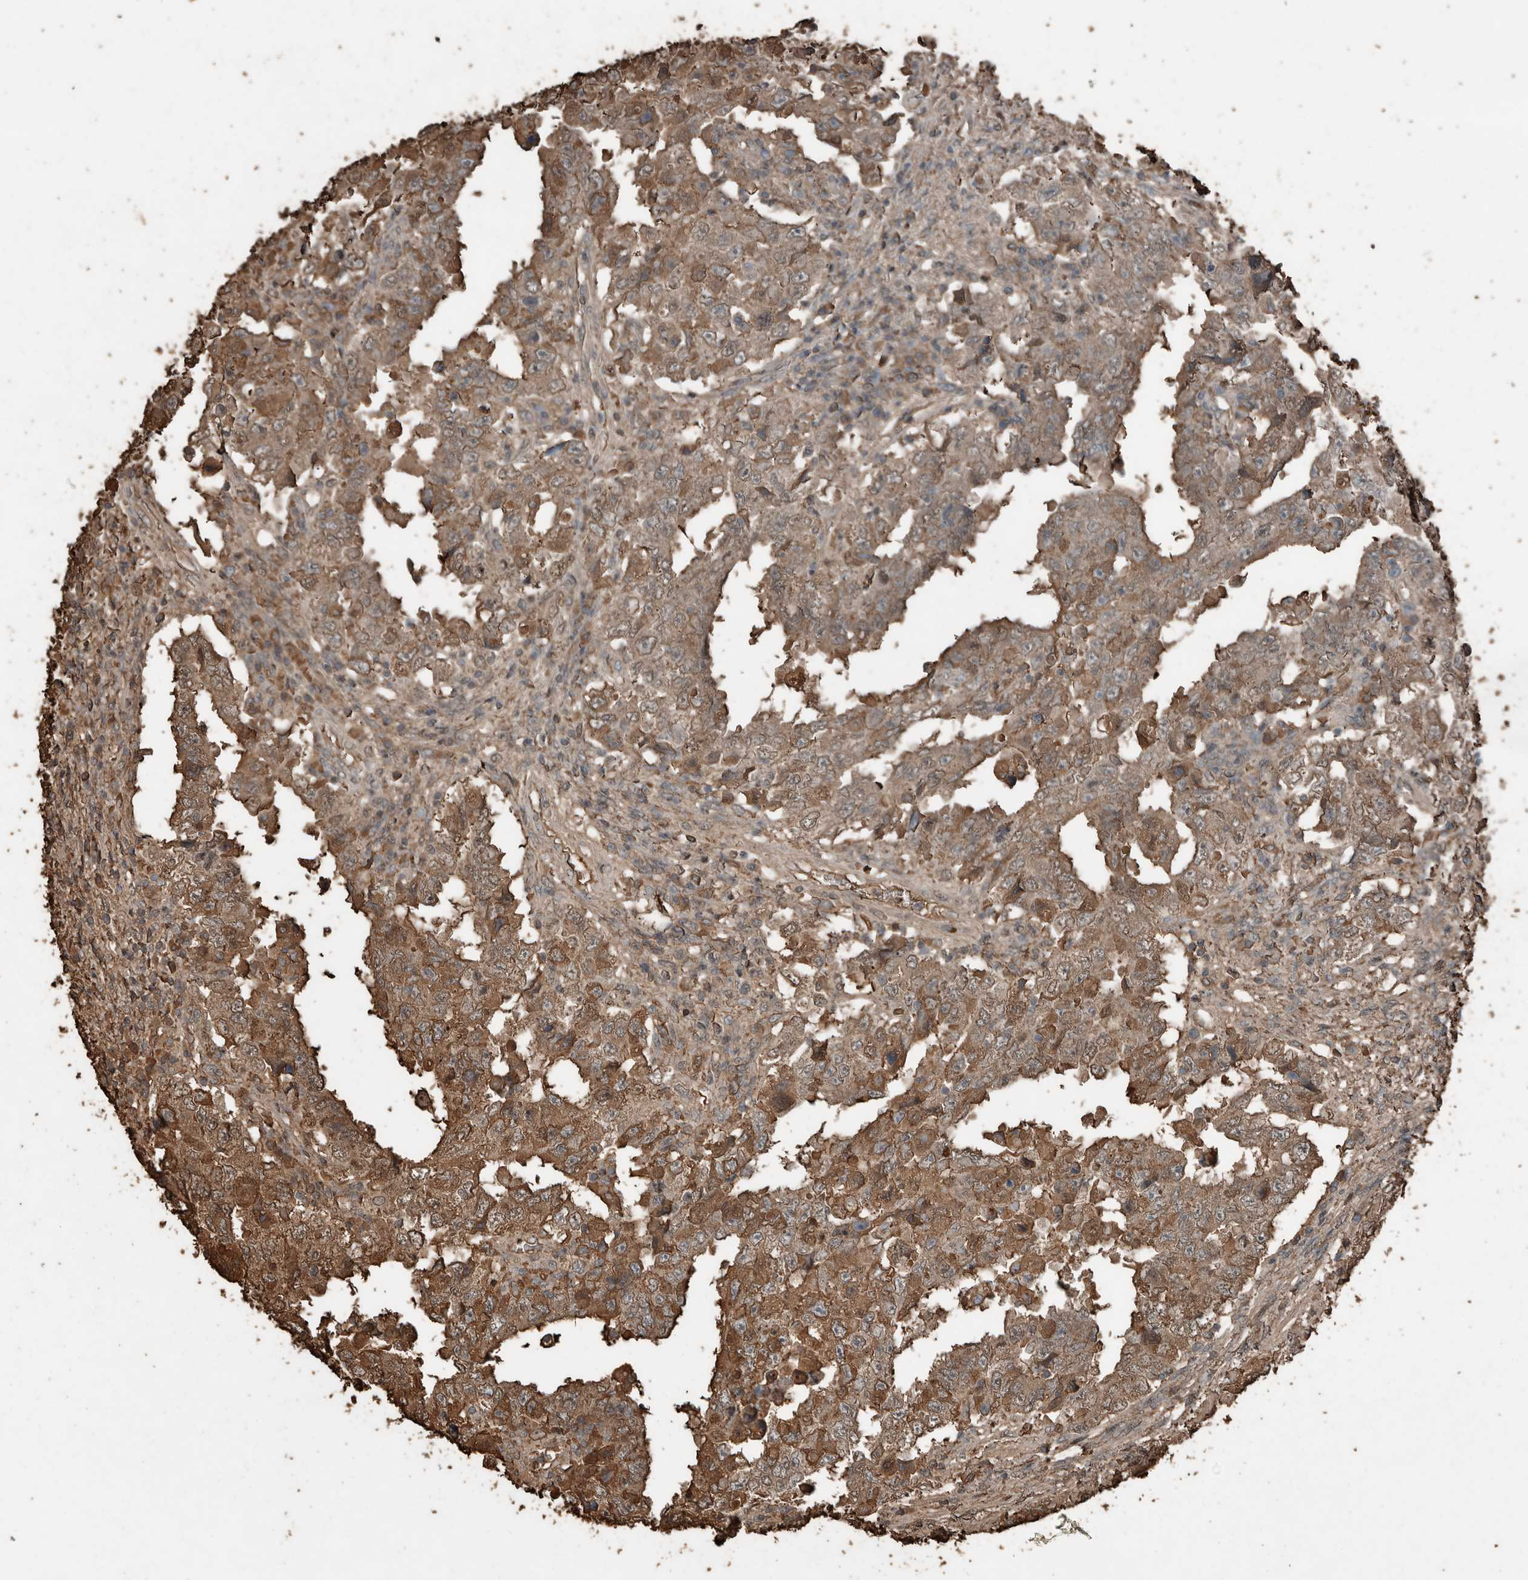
{"staining": {"intensity": "moderate", "quantity": ">75%", "location": "cytoplasmic/membranous"}, "tissue": "testis cancer", "cell_type": "Tumor cells", "image_type": "cancer", "snomed": [{"axis": "morphology", "description": "Carcinoma, Embryonal, NOS"}, {"axis": "topography", "description": "Testis"}], "caption": "Testis cancer stained with DAB IHC displays medium levels of moderate cytoplasmic/membranous expression in approximately >75% of tumor cells.", "gene": "USP34", "patient": {"sex": "male", "age": 26}}